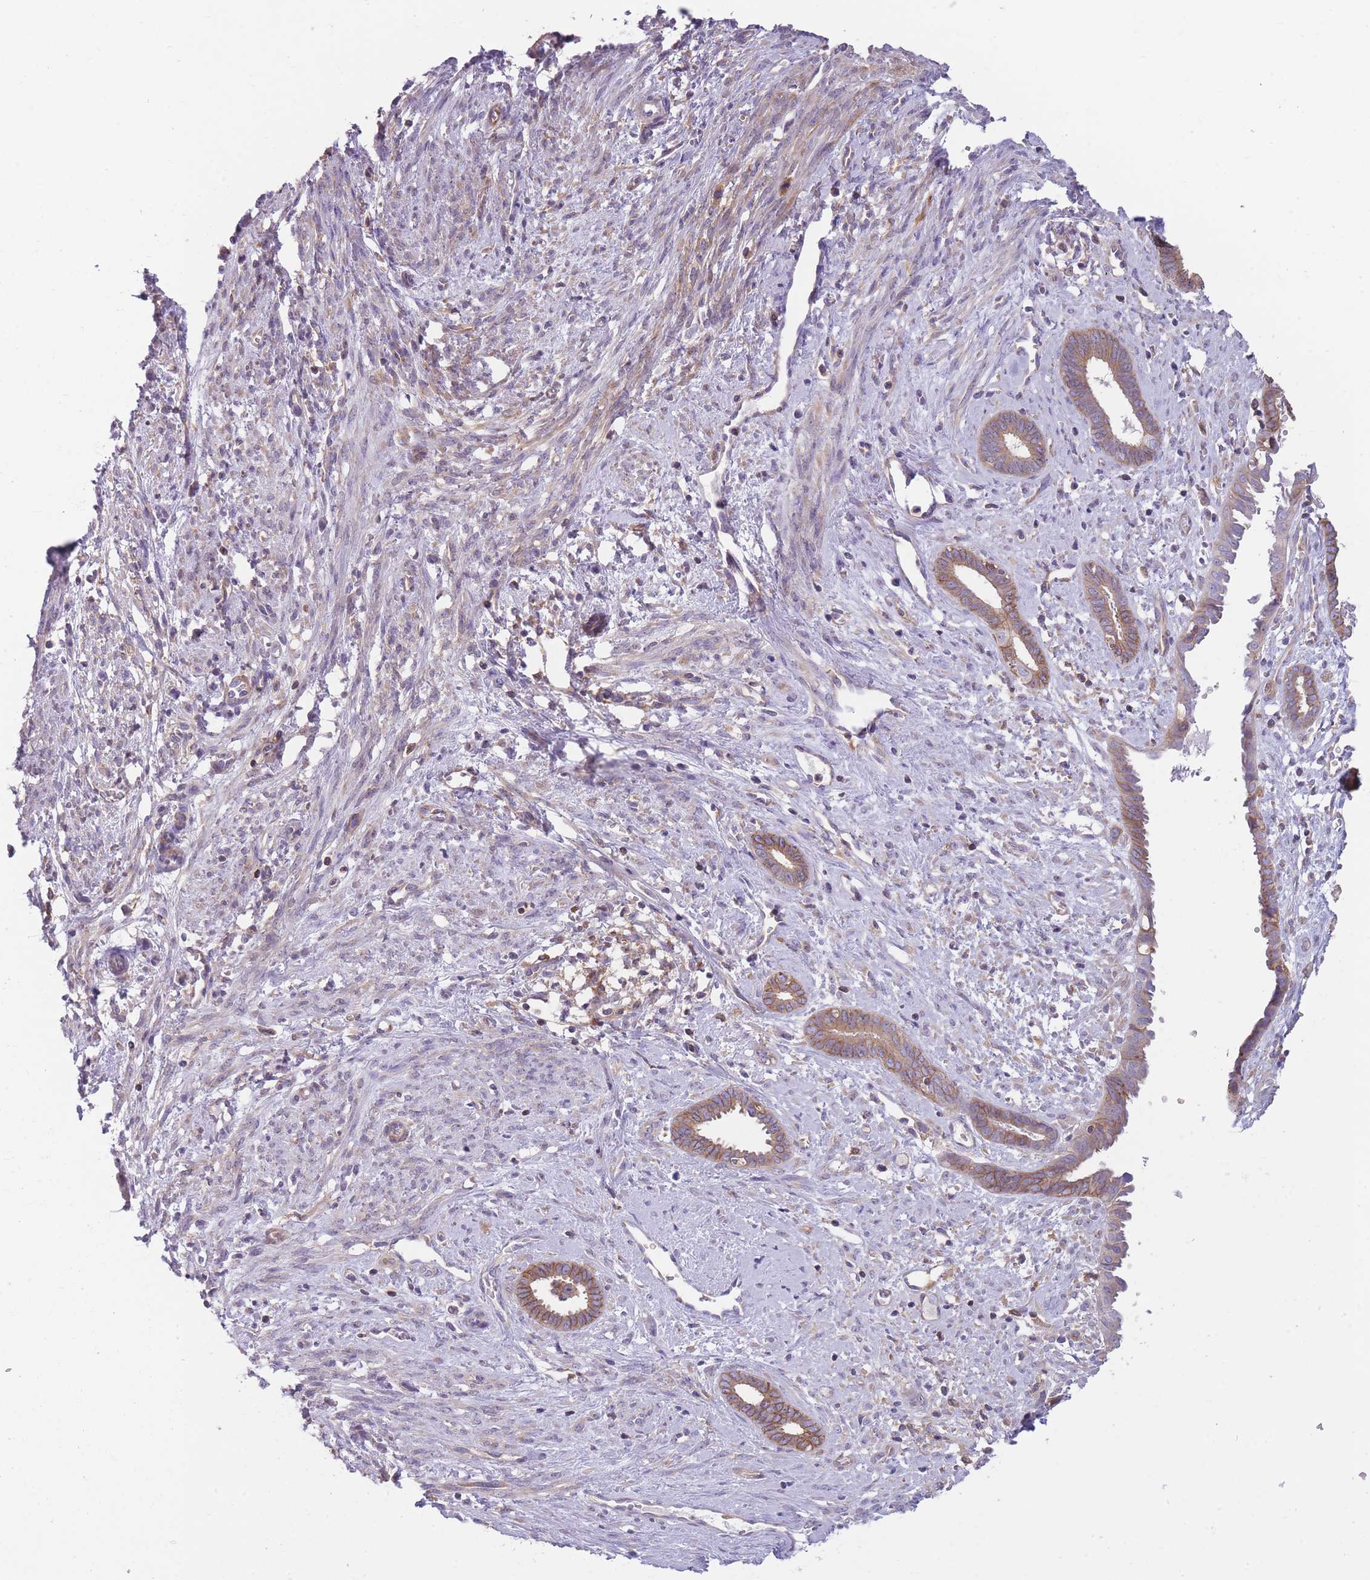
{"staining": {"intensity": "weak", "quantity": "<25%", "location": "cytoplasmic/membranous"}, "tissue": "endometrium", "cell_type": "Cells in endometrial stroma", "image_type": "normal", "snomed": [{"axis": "morphology", "description": "Normal tissue, NOS"}, {"axis": "topography", "description": "Endometrium"}], "caption": "Immunohistochemical staining of unremarkable endometrium displays no significant staining in cells in endometrial stroma. (Brightfield microscopy of DAB (3,3'-diaminobenzidine) immunohistochemistry (IHC) at high magnification).", "gene": "PRKAR1A", "patient": {"sex": "female", "age": 61}}